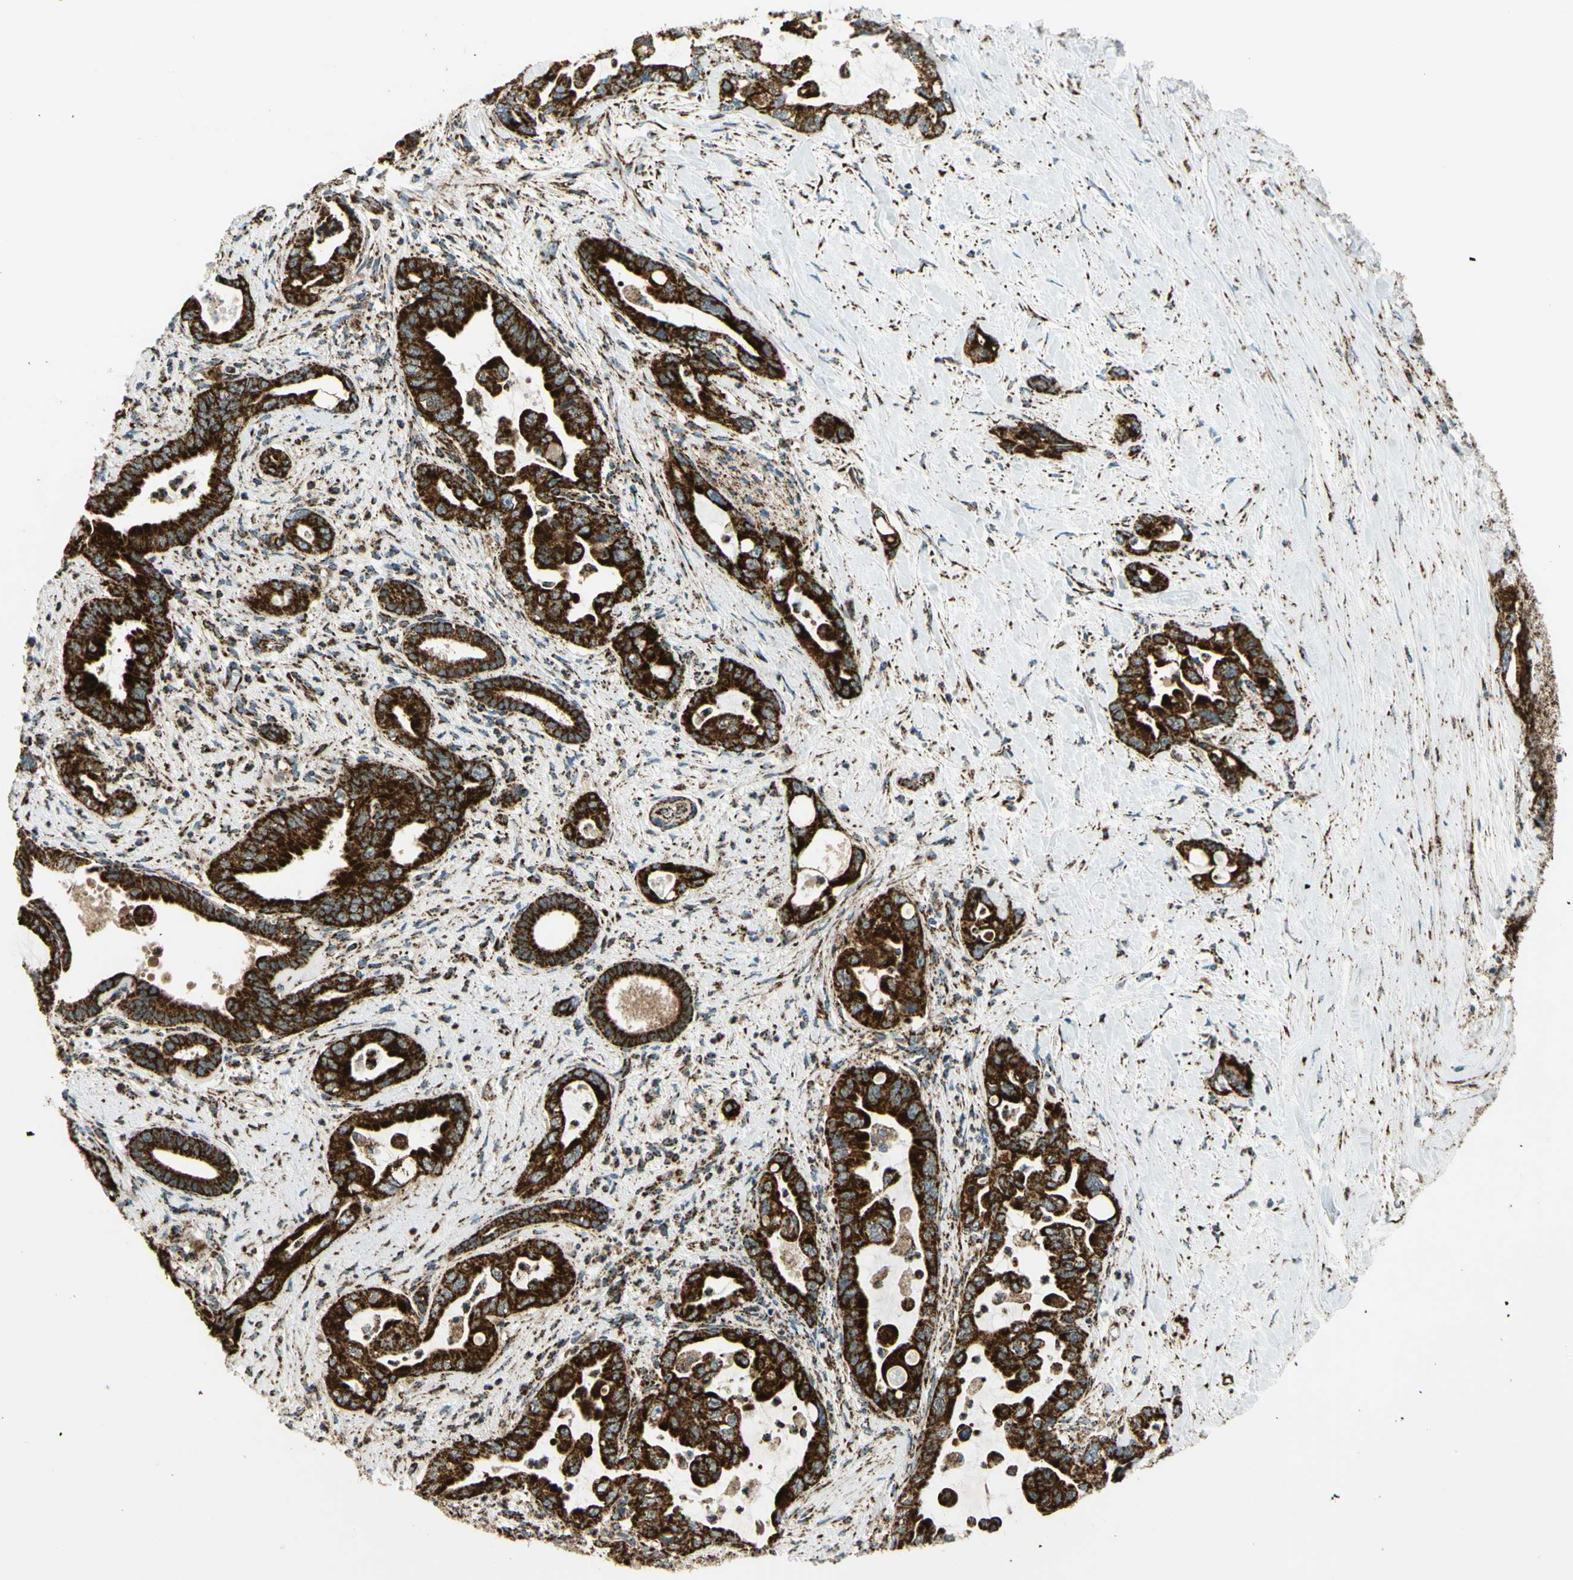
{"staining": {"intensity": "strong", "quantity": ">75%", "location": "cytoplasmic/membranous"}, "tissue": "pancreatic cancer", "cell_type": "Tumor cells", "image_type": "cancer", "snomed": [{"axis": "morphology", "description": "Adenocarcinoma, NOS"}, {"axis": "topography", "description": "Pancreas"}], "caption": "Tumor cells show strong cytoplasmic/membranous positivity in approximately >75% of cells in pancreatic adenocarcinoma. The staining was performed using DAB (3,3'-diaminobenzidine) to visualize the protein expression in brown, while the nuclei were stained in blue with hematoxylin (Magnification: 20x).", "gene": "MAVS", "patient": {"sex": "male", "age": 70}}